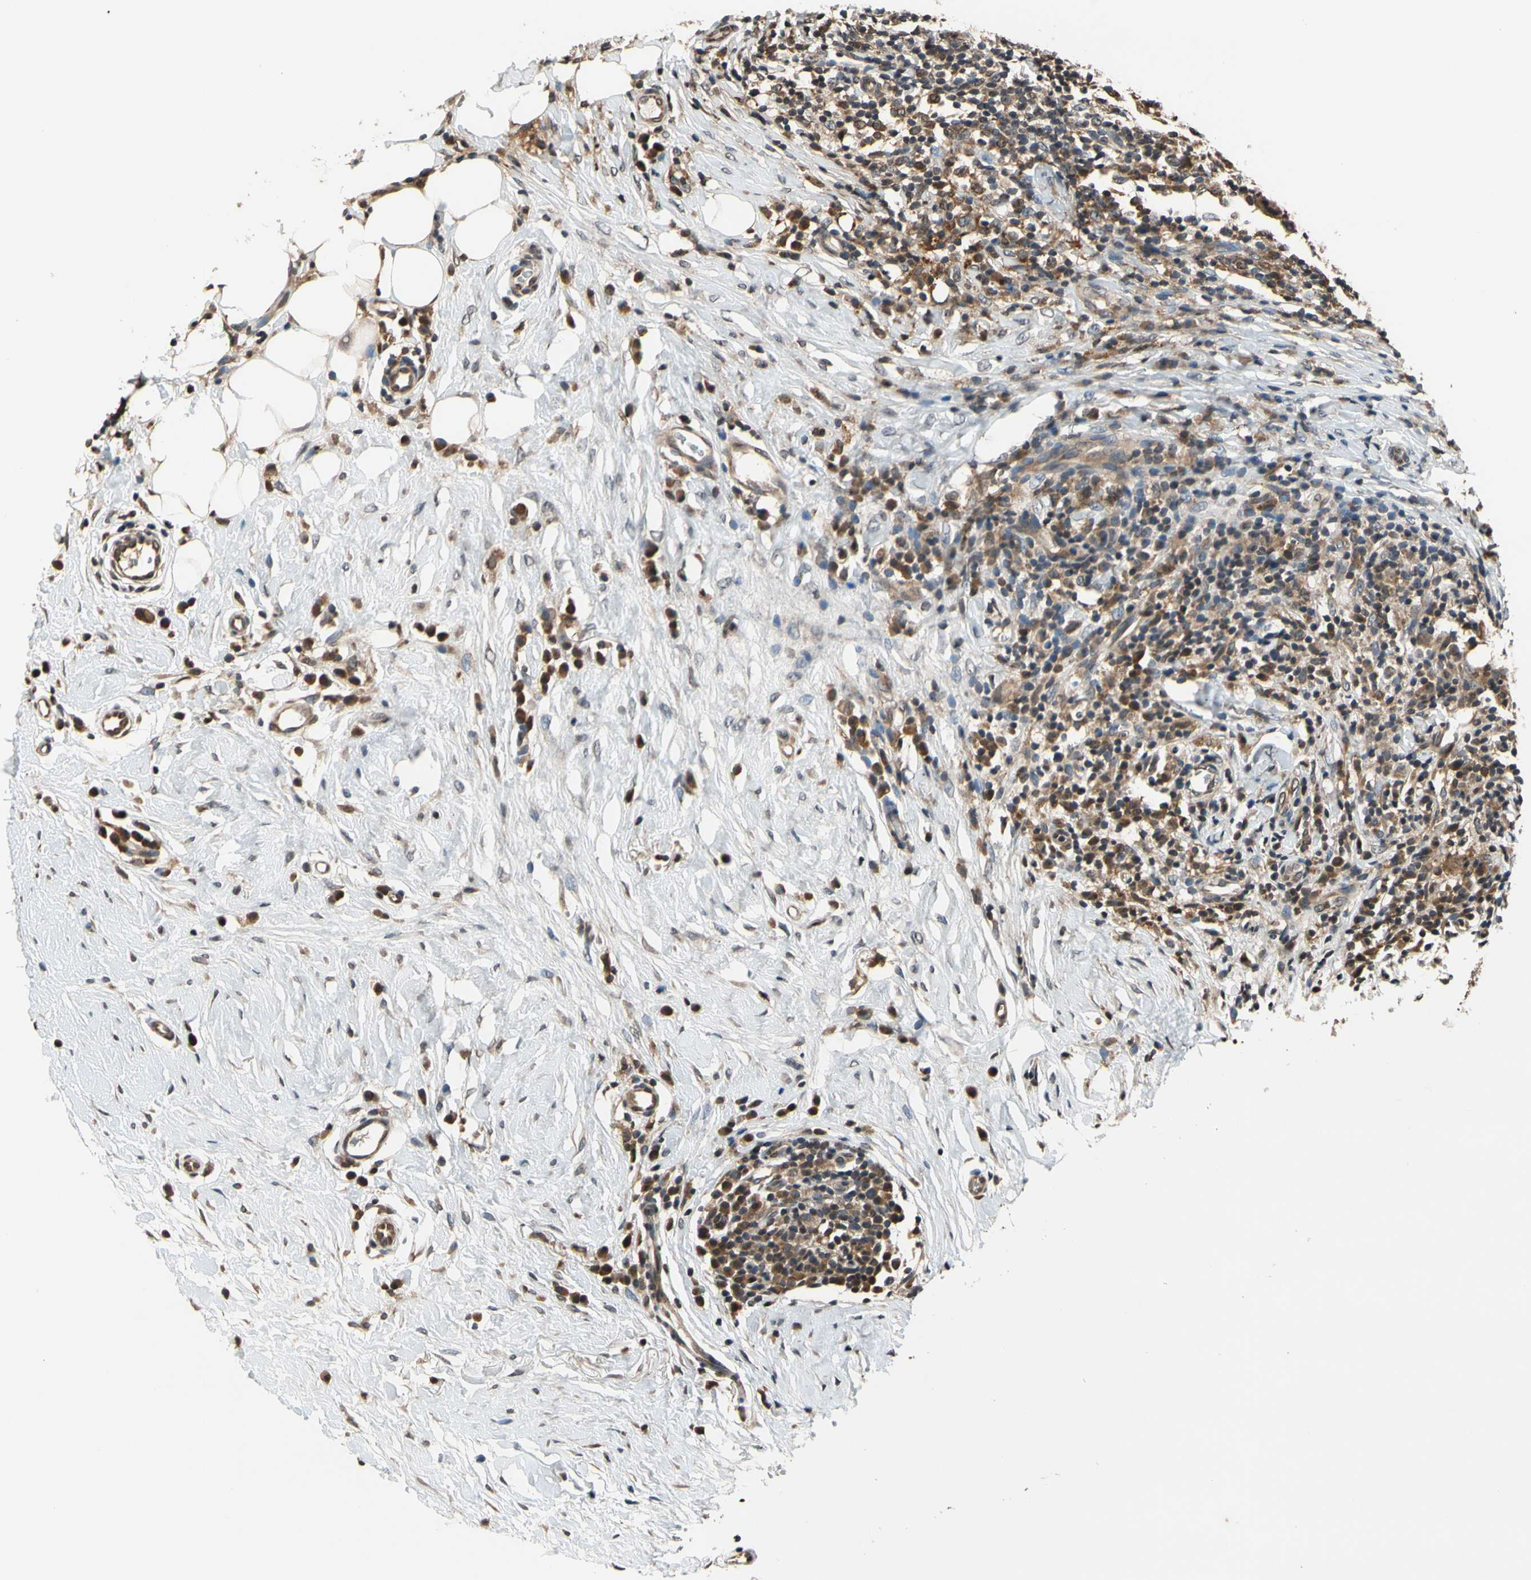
{"staining": {"intensity": "moderate", "quantity": ">75%", "location": "cytoplasmic/membranous"}, "tissue": "breast cancer", "cell_type": "Tumor cells", "image_type": "cancer", "snomed": [{"axis": "morphology", "description": "Duct carcinoma"}, {"axis": "topography", "description": "Breast"}], "caption": "Immunohistochemistry micrograph of breast invasive ductal carcinoma stained for a protein (brown), which displays medium levels of moderate cytoplasmic/membranous positivity in about >75% of tumor cells.", "gene": "GCLC", "patient": {"sex": "female", "age": 37}}